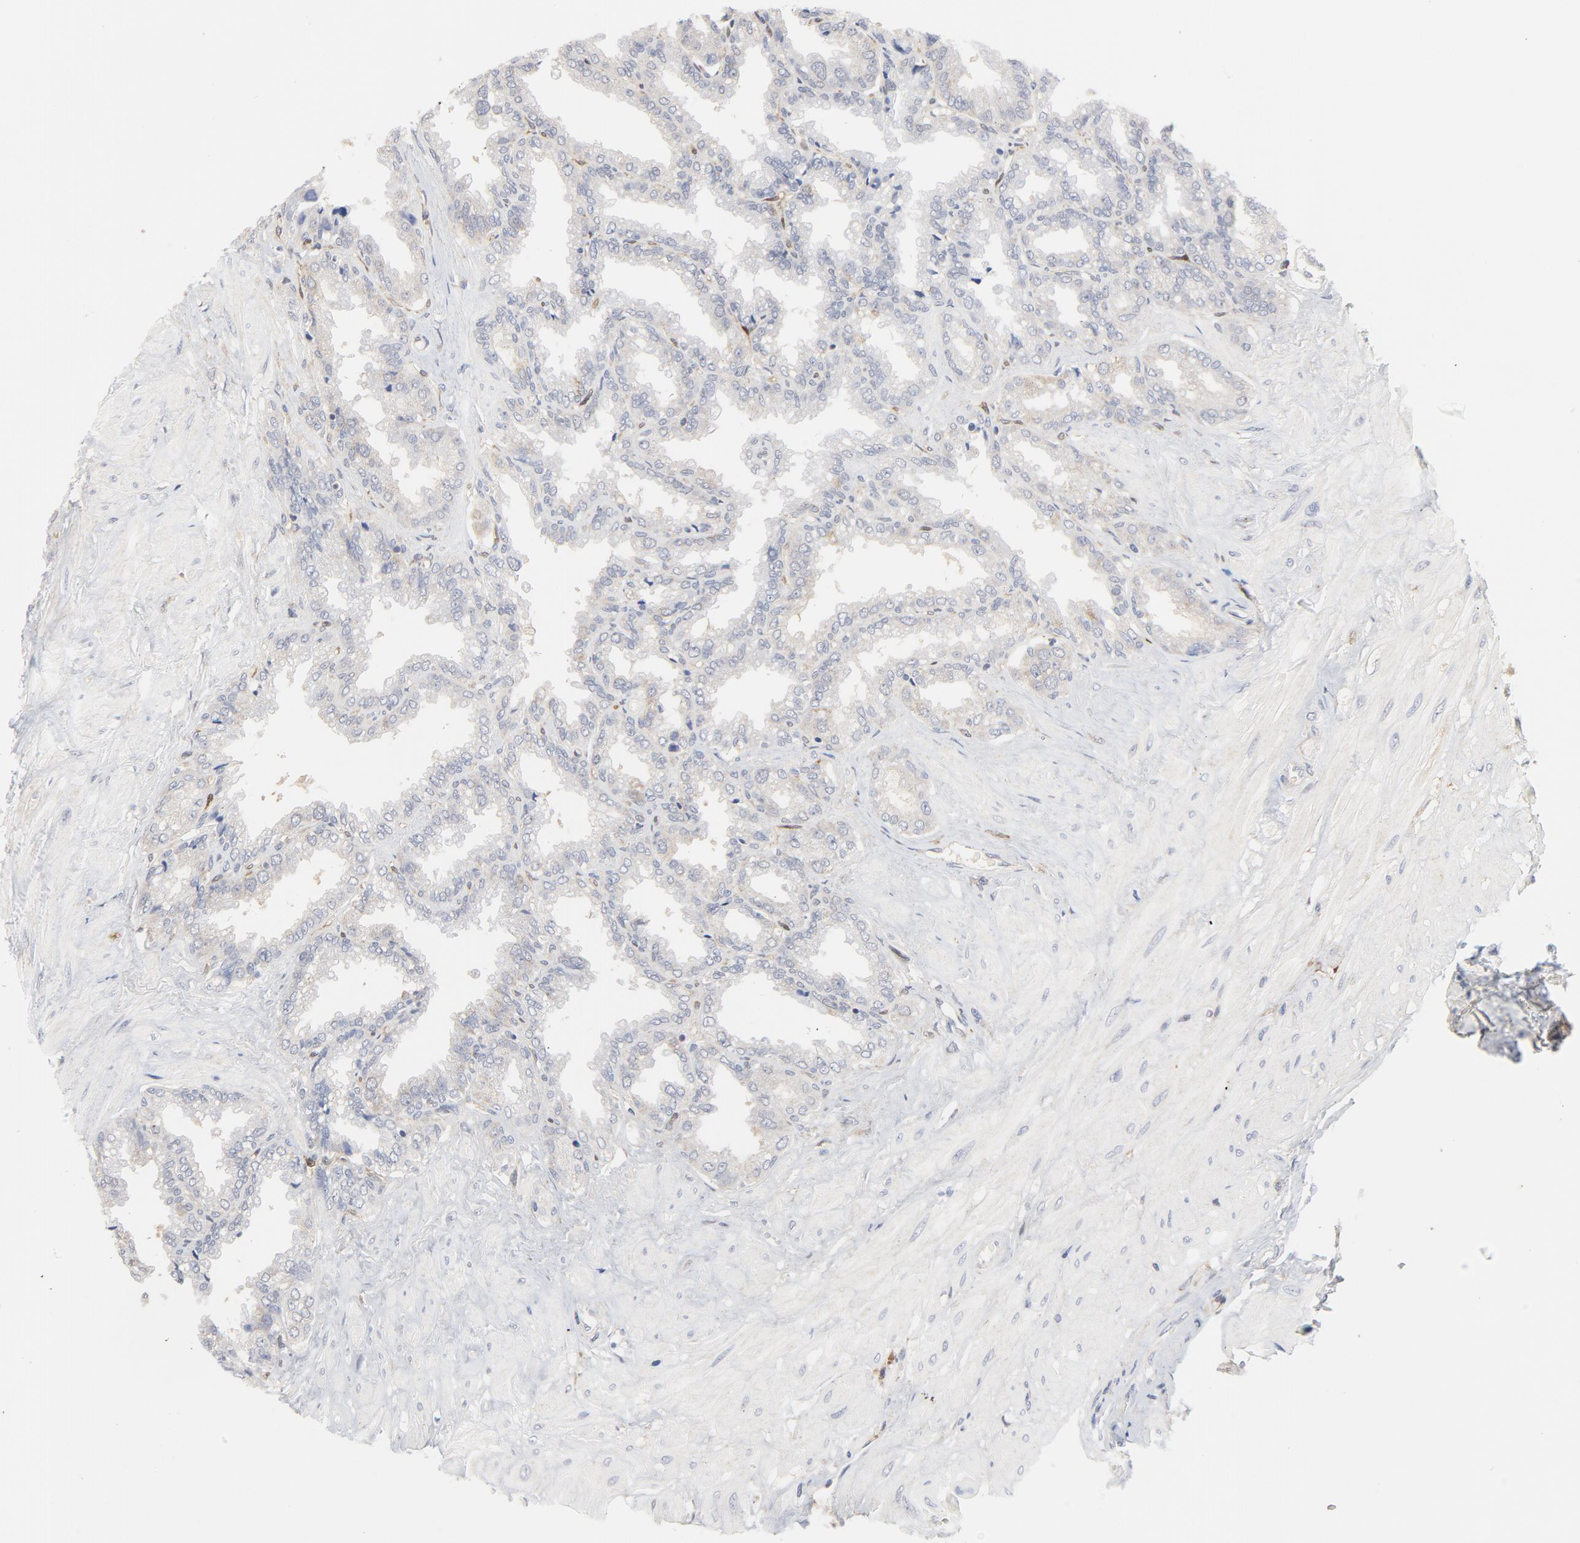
{"staining": {"intensity": "weak", "quantity": ">75%", "location": "cytoplasmic/membranous"}, "tissue": "seminal vesicle", "cell_type": "Glandular cells", "image_type": "normal", "snomed": [{"axis": "morphology", "description": "Normal tissue, NOS"}, {"axis": "topography", "description": "Seminal veicle"}], "caption": "Immunohistochemical staining of benign seminal vesicle demonstrates weak cytoplasmic/membranous protein expression in about >75% of glandular cells.", "gene": "RAPGEF4", "patient": {"sex": "male", "age": 46}}